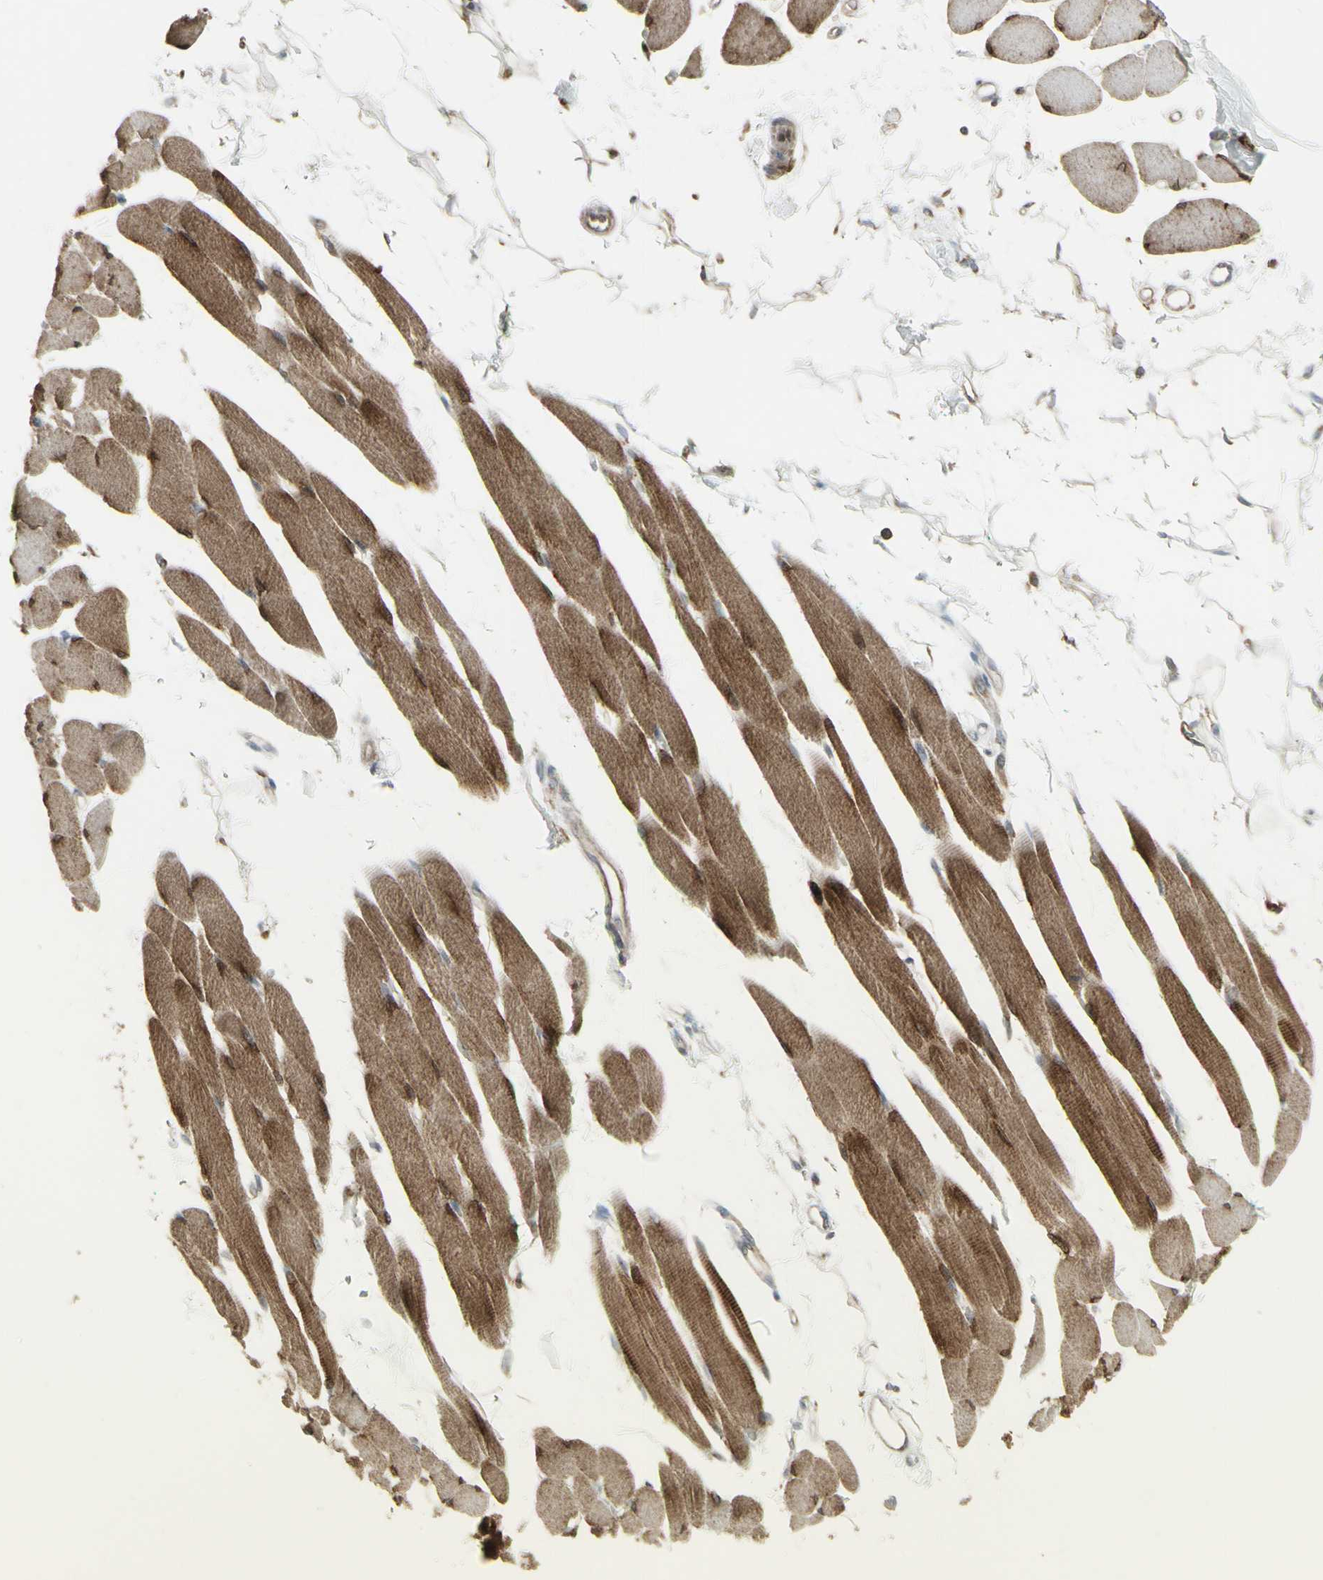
{"staining": {"intensity": "moderate", "quantity": ">75%", "location": "cytoplasmic/membranous"}, "tissue": "skeletal muscle", "cell_type": "Myocytes", "image_type": "normal", "snomed": [{"axis": "morphology", "description": "Normal tissue, NOS"}, {"axis": "topography", "description": "Skeletal muscle"}, {"axis": "topography", "description": "Oral tissue"}, {"axis": "topography", "description": "Peripheral nerve tissue"}], "caption": "The histopathology image exhibits immunohistochemical staining of benign skeletal muscle. There is moderate cytoplasmic/membranous expression is present in about >75% of myocytes.", "gene": "FKBP3", "patient": {"sex": "female", "age": 84}}